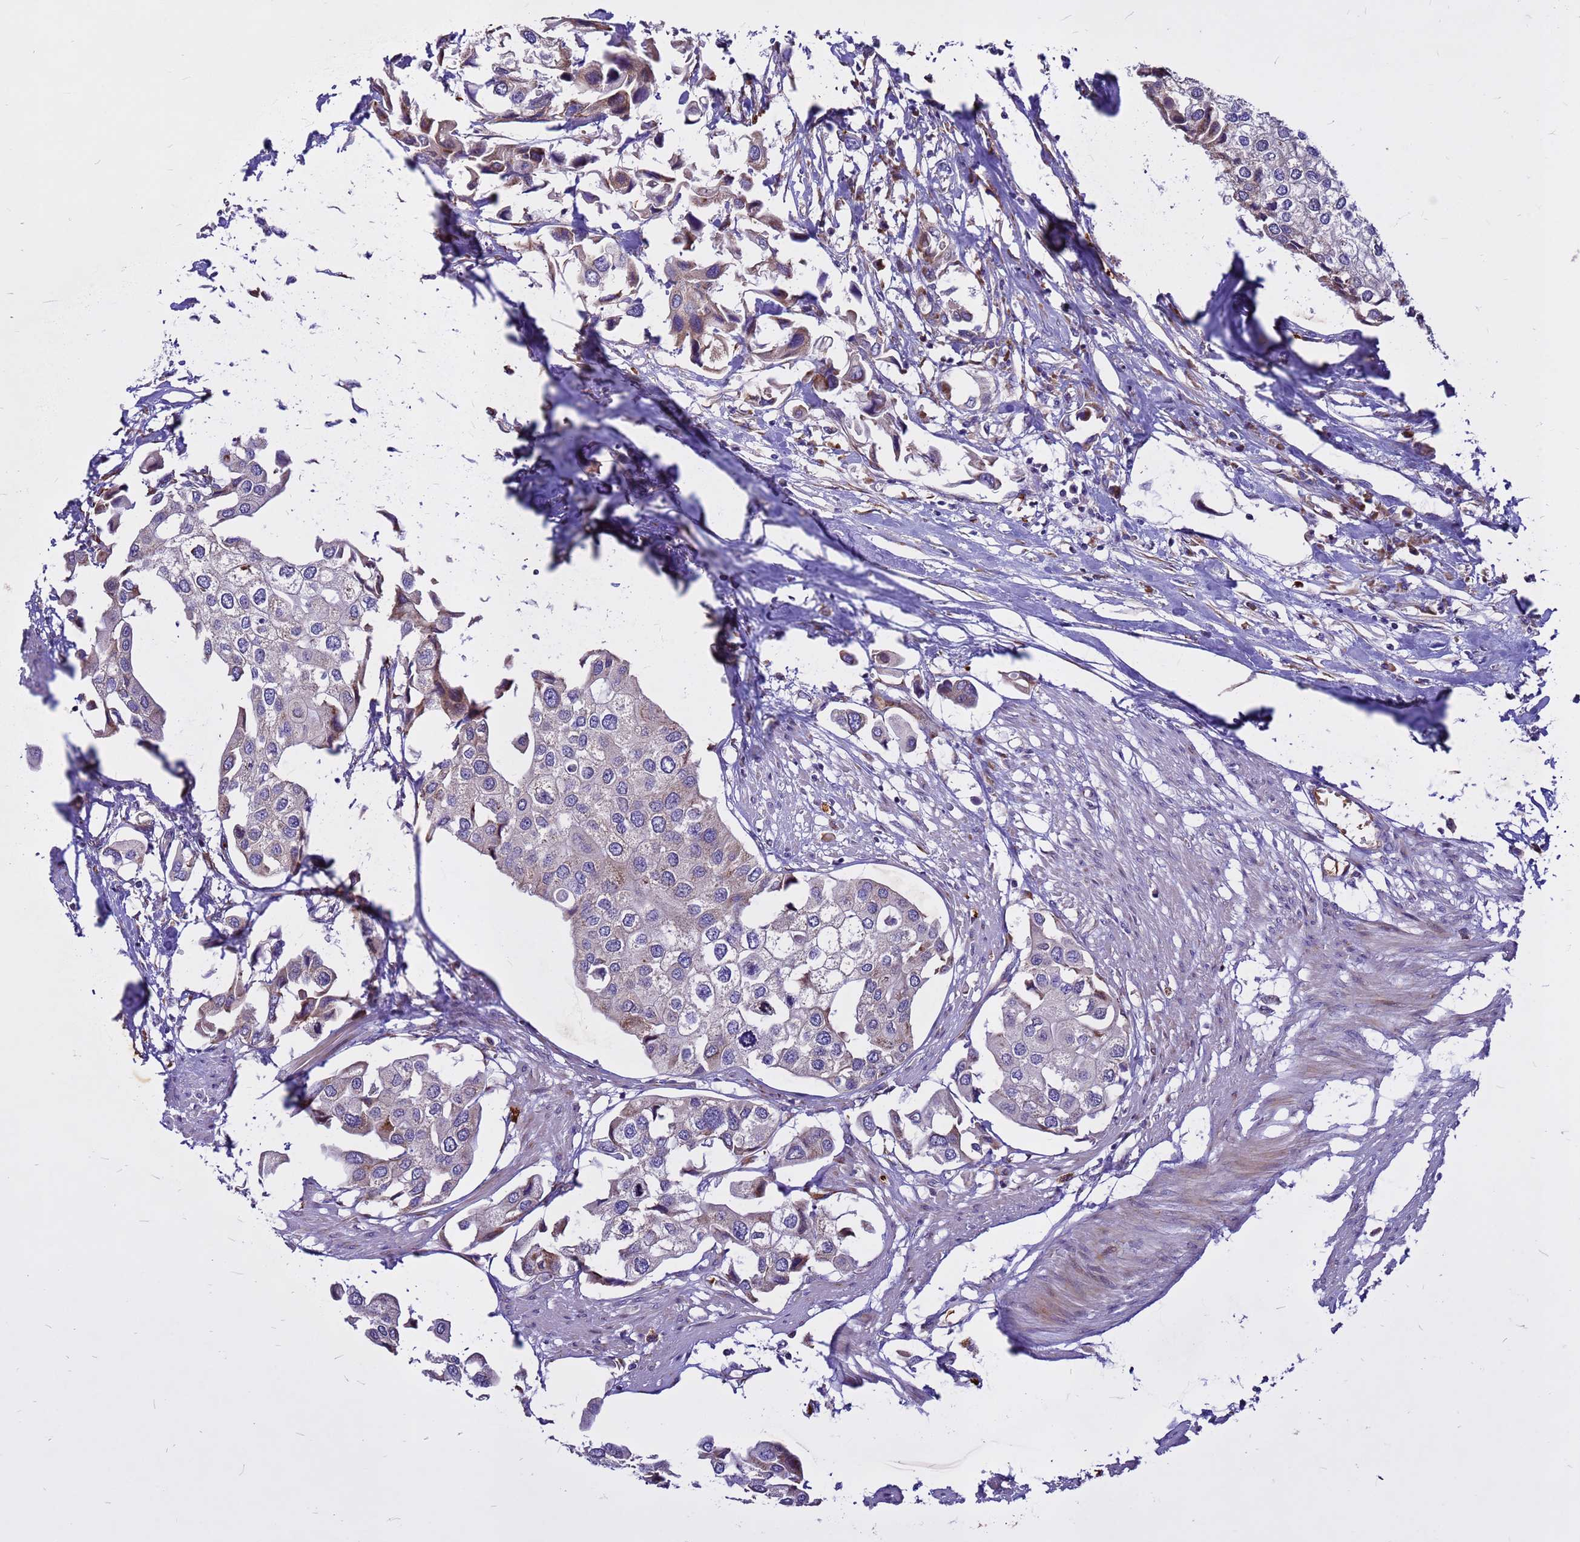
{"staining": {"intensity": "weak", "quantity": "<25%", "location": "cytoplasmic/membranous"}, "tissue": "urothelial cancer", "cell_type": "Tumor cells", "image_type": "cancer", "snomed": [{"axis": "morphology", "description": "Urothelial carcinoma, High grade"}, {"axis": "topography", "description": "Urinary bladder"}], "caption": "This is a photomicrograph of immunohistochemistry staining of urothelial cancer, which shows no expression in tumor cells.", "gene": "ZNF669", "patient": {"sex": "male", "age": 64}}